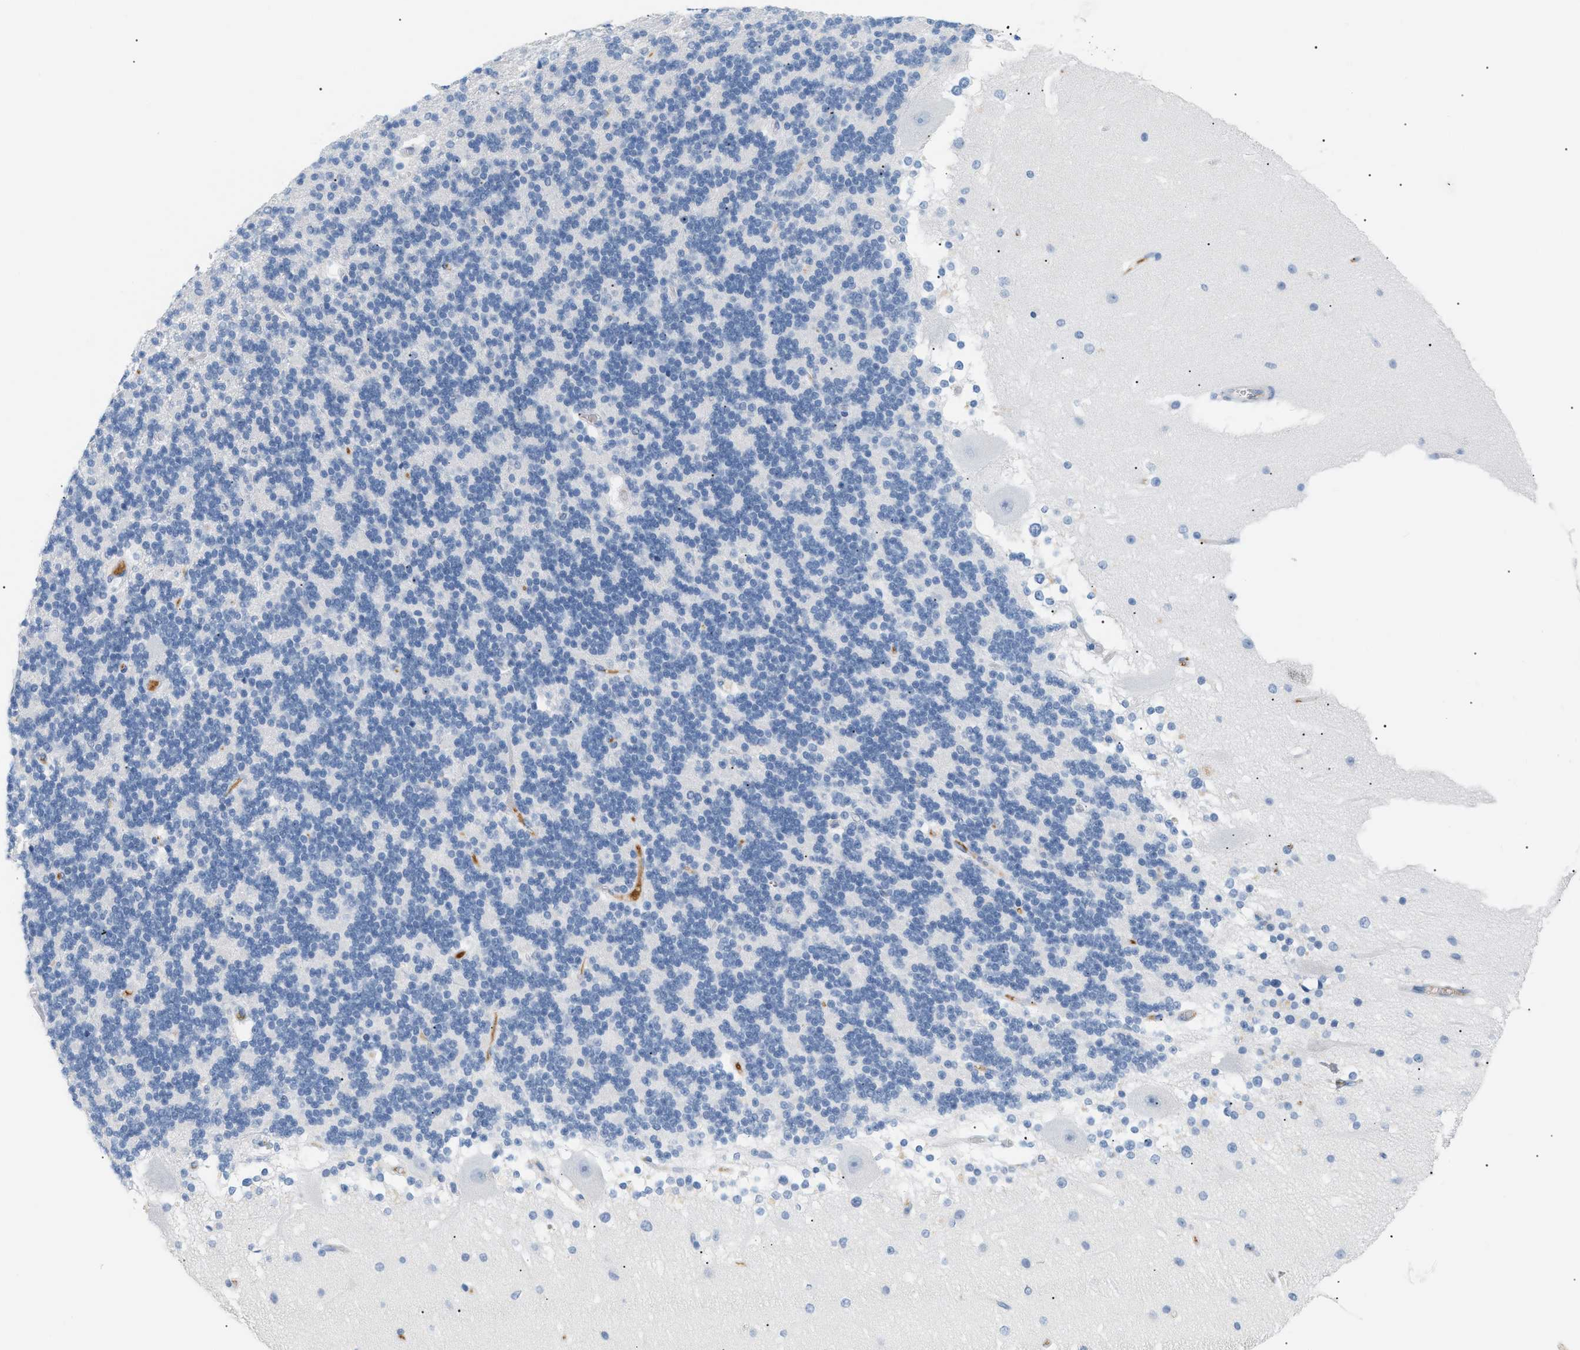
{"staining": {"intensity": "negative", "quantity": "none", "location": "none"}, "tissue": "cerebellum", "cell_type": "Cells in granular layer", "image_type": "normal", "snomed": [{"axis": "morphology", "description": "Normal tissue, NOS"}, {"axis": "topography", "description": "Cerebellum"}], "caption": "This is an immunohistochemistry (IHC) photomicrograph of normal human cerebellum. There is no expression in cells in granular layer.", "gene": "CFH", "patient": {"sex": "female", "age": 19}}